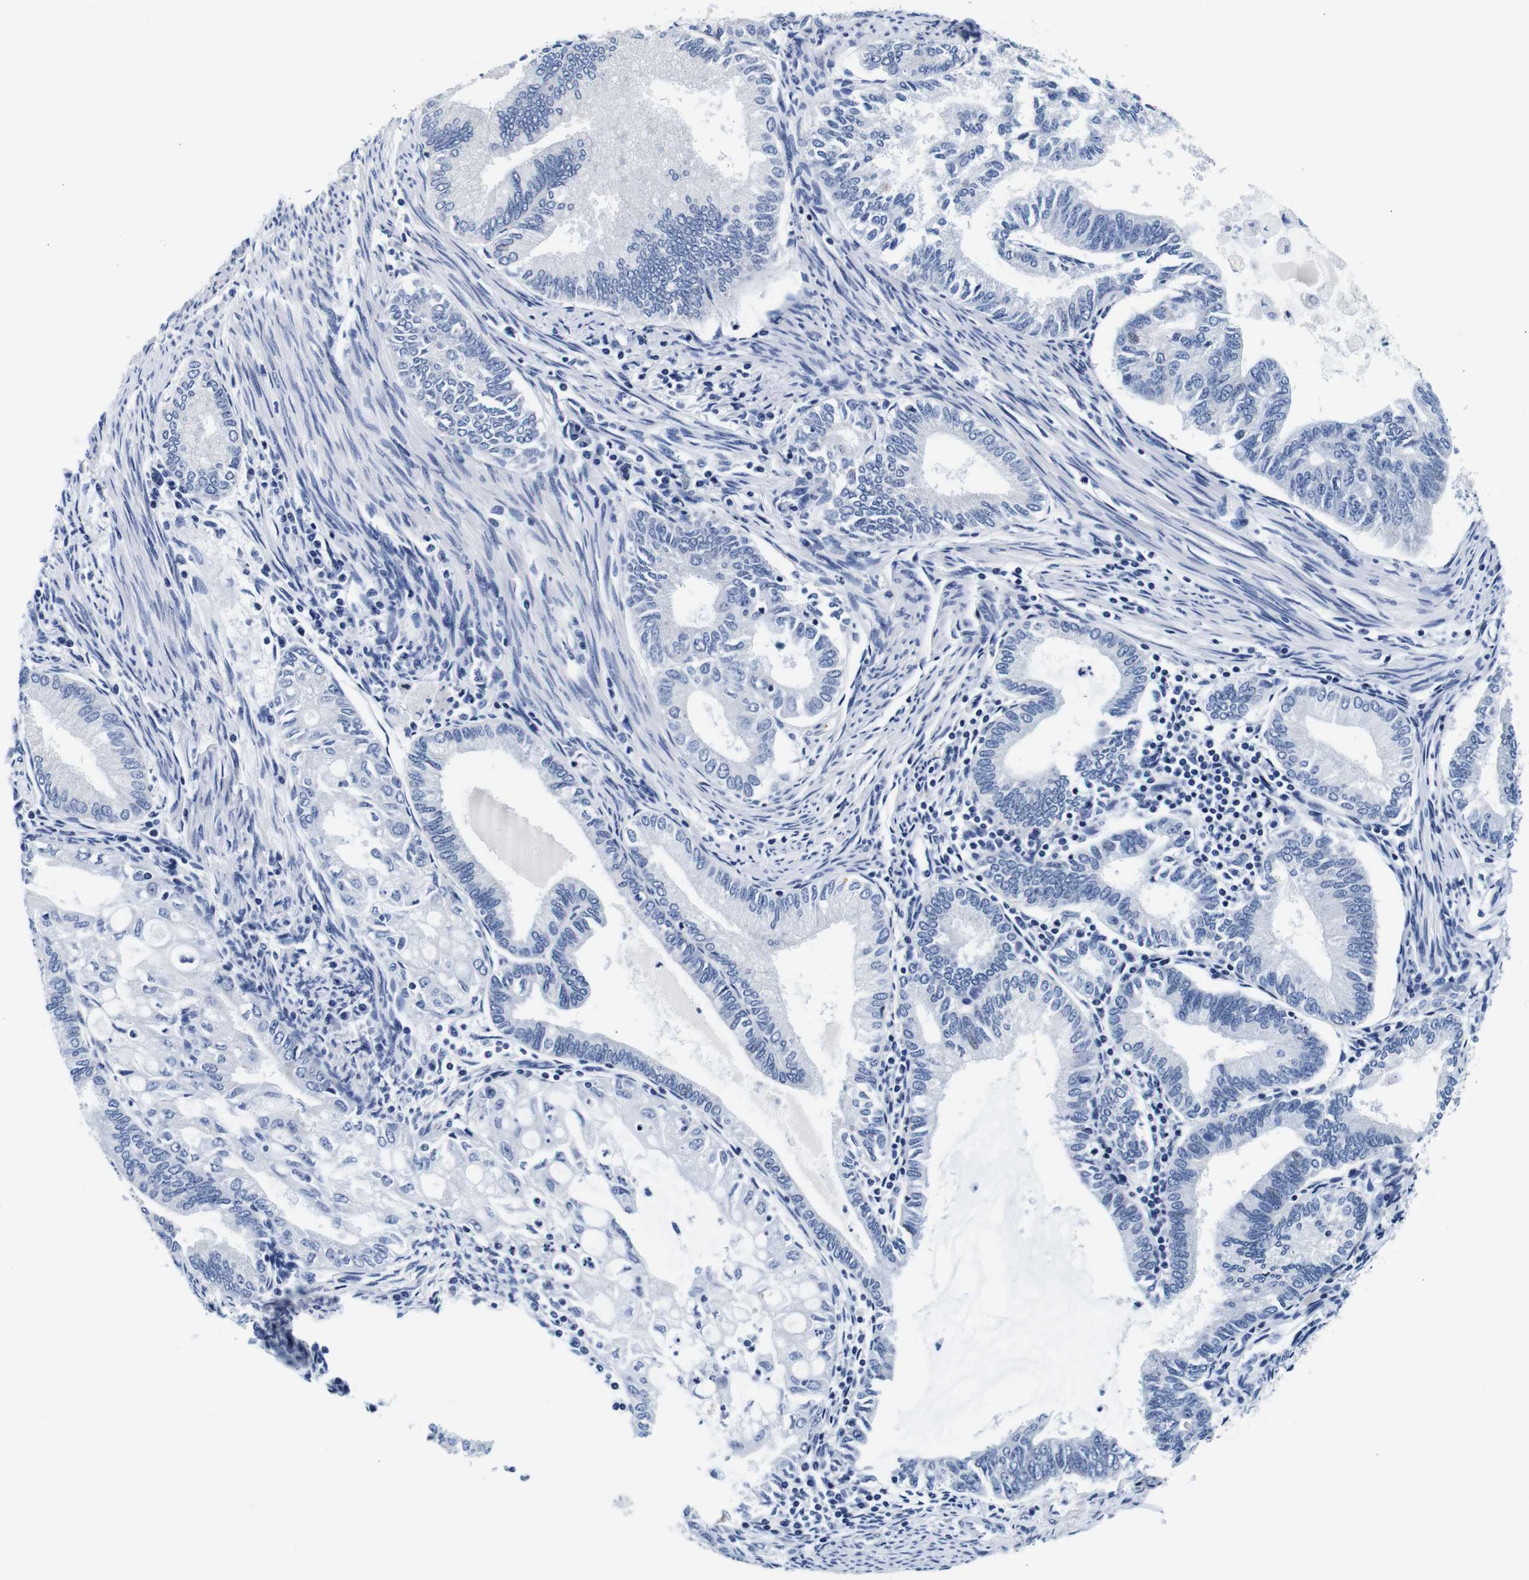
{"staining": {"intensity": "negative", "quantity": "none", "location": "none"}, "tissue": "endometrial cancer", "cell_type": "Tumor cells", "image_type": "cancer", "snomed": [{"axis": "morphology", "description": "Adenocarcinoma, NOS"}, {"axis": "topography", "description": "Endometrium"}], "caption": "Endometrial cancer (adenocarcinoma) was stained to show a protein in brown. There is no significant expression in tumor cells.", "gene": "GP1BA", "patient": {"sex": "female", "age": 86}}